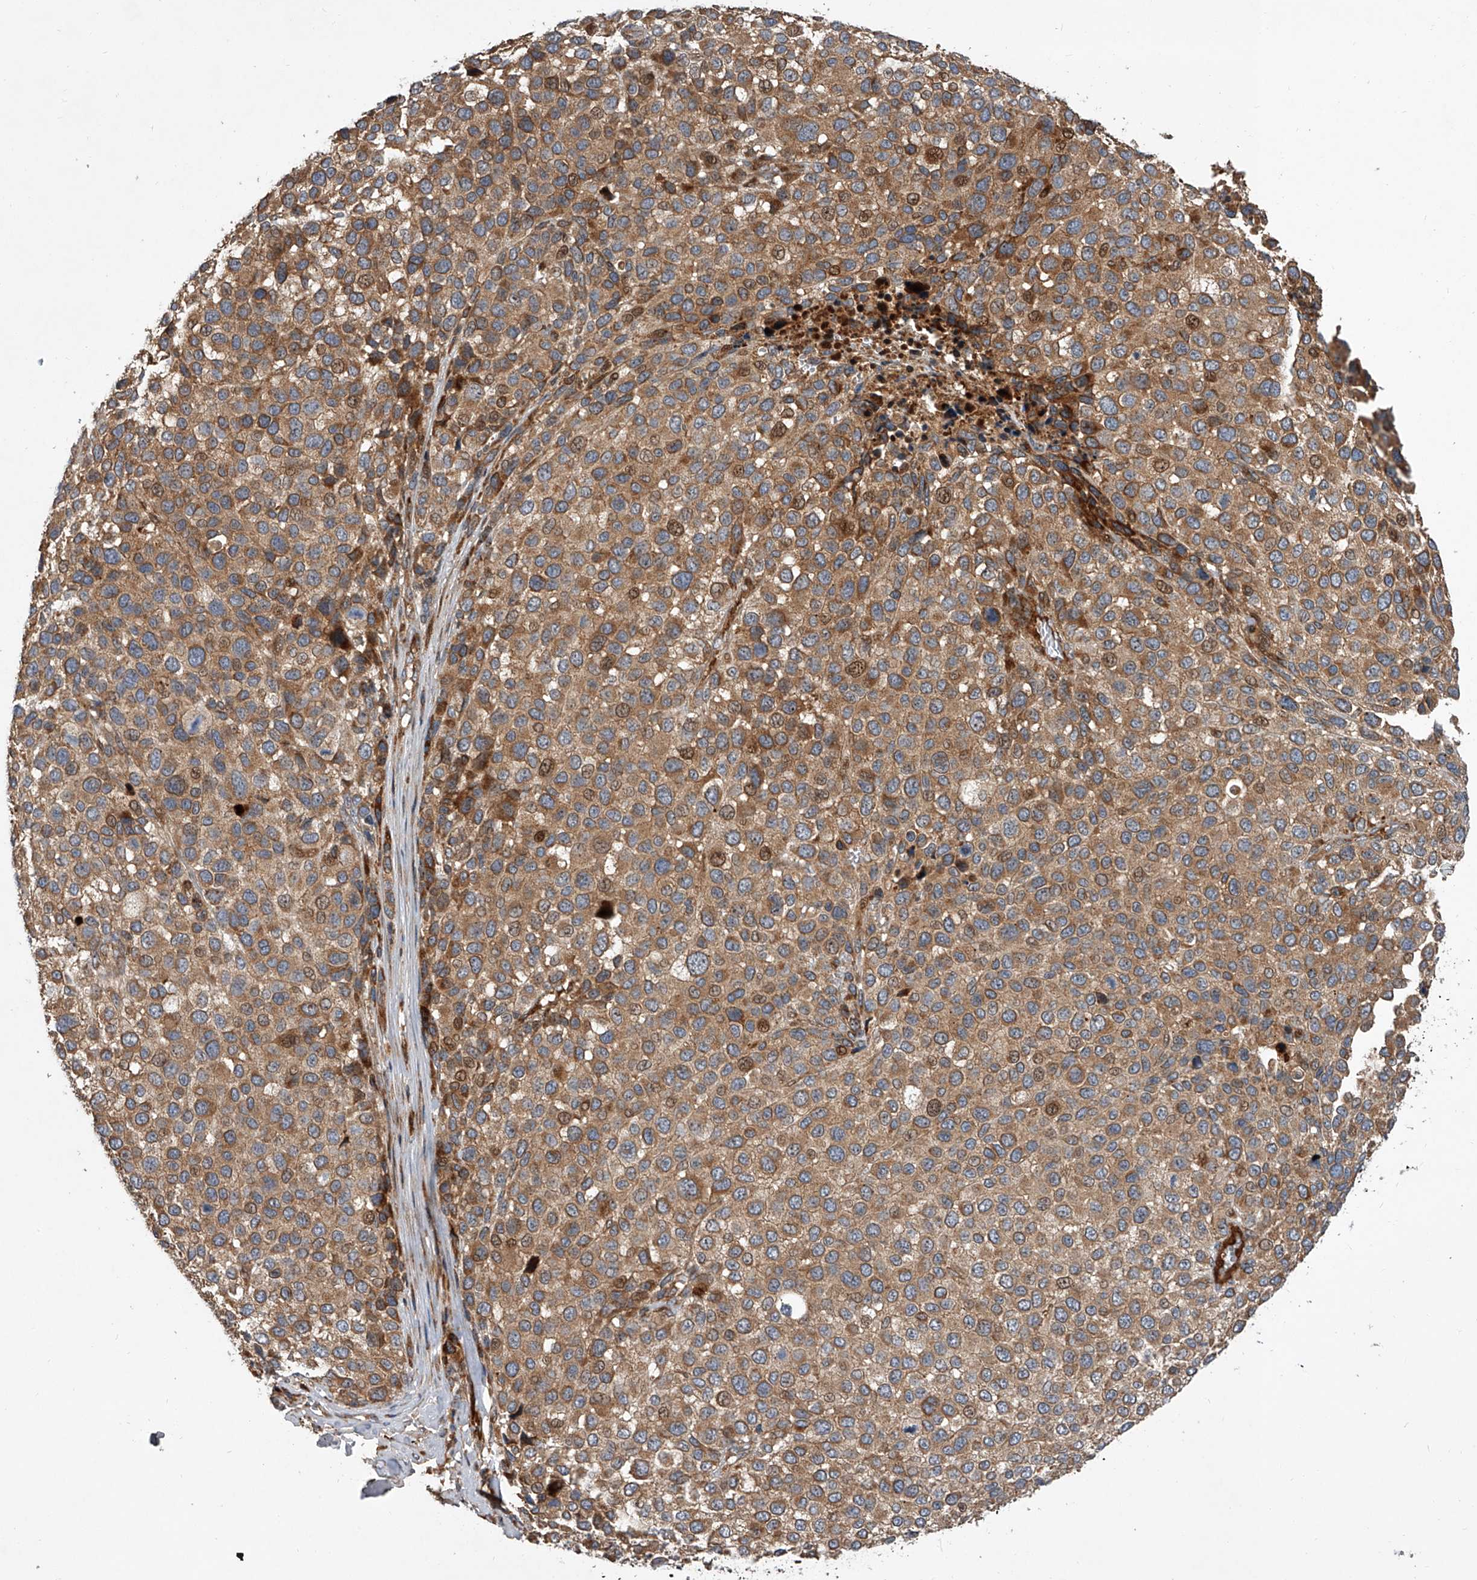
{"staining": {"intensity": "moderate", "quantity": ">75%", "location": "cytoplasmic/membranous,nuclear"}, "tissue": "melanoma", "cell_type": "Tumor cells", "image_type": "cancer", "snomed": [{"axis": "morphology", "description": "Malignant melanoma, NOS"}, {"axis": "topography", "description": "Skin of trunk"}], "caption": "Melanoma stained with IHC exhibits moderate cytoplasmic/membranous and nuclear expression in approximately >75% of tumor cells. (DAB (3,3'-diaminobenzidine) IHC, brown staining for protein, blue staining for nuclei).", "gene": "USP47", "patient": {"sex": "male", "age": 71}}